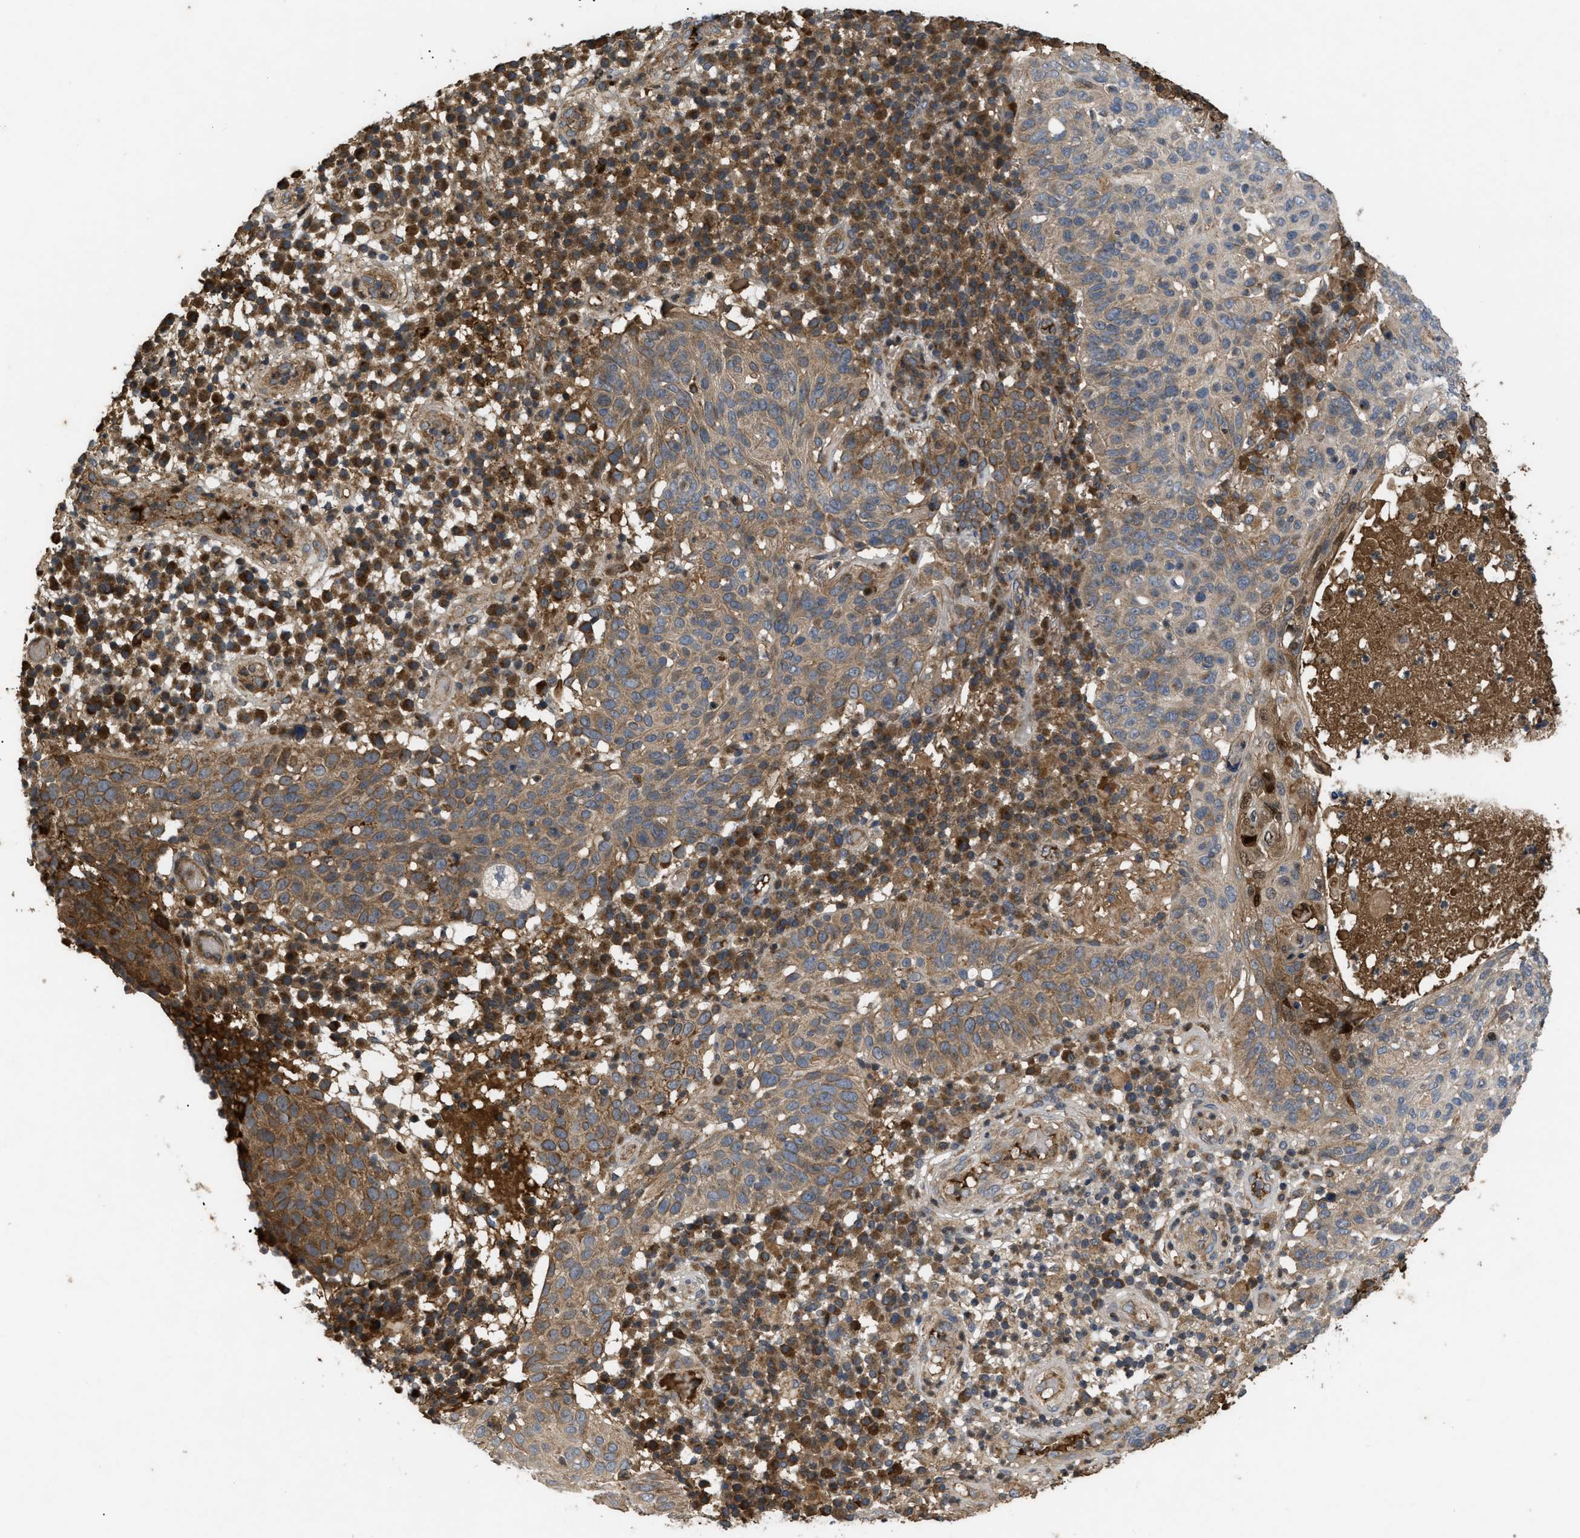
{"staining": {"intensity": "moderate", "quantity": ">75%", "location": "cytoplasmic/membranous"}, "tissue": "skin cancer", "cell_type": "Tumor cells", "image_type": "cancer", "snomed": [{"axis": "morphology", "description": "Squamous cell carcinoma in situ, NOS"}, {"axis": "morphology", "description": "Squamous cell carcinoma, NOS"}, {"axis": "topography", "description": "Skin"}], "caption": "Moderate cytoplasmic/membranous staining is seen in approximately >75% of tumor cells in skin squamous cell carcinoma in situ.", "gene": "RAB2A", "patient": {"sex": "male", "age": 93}}